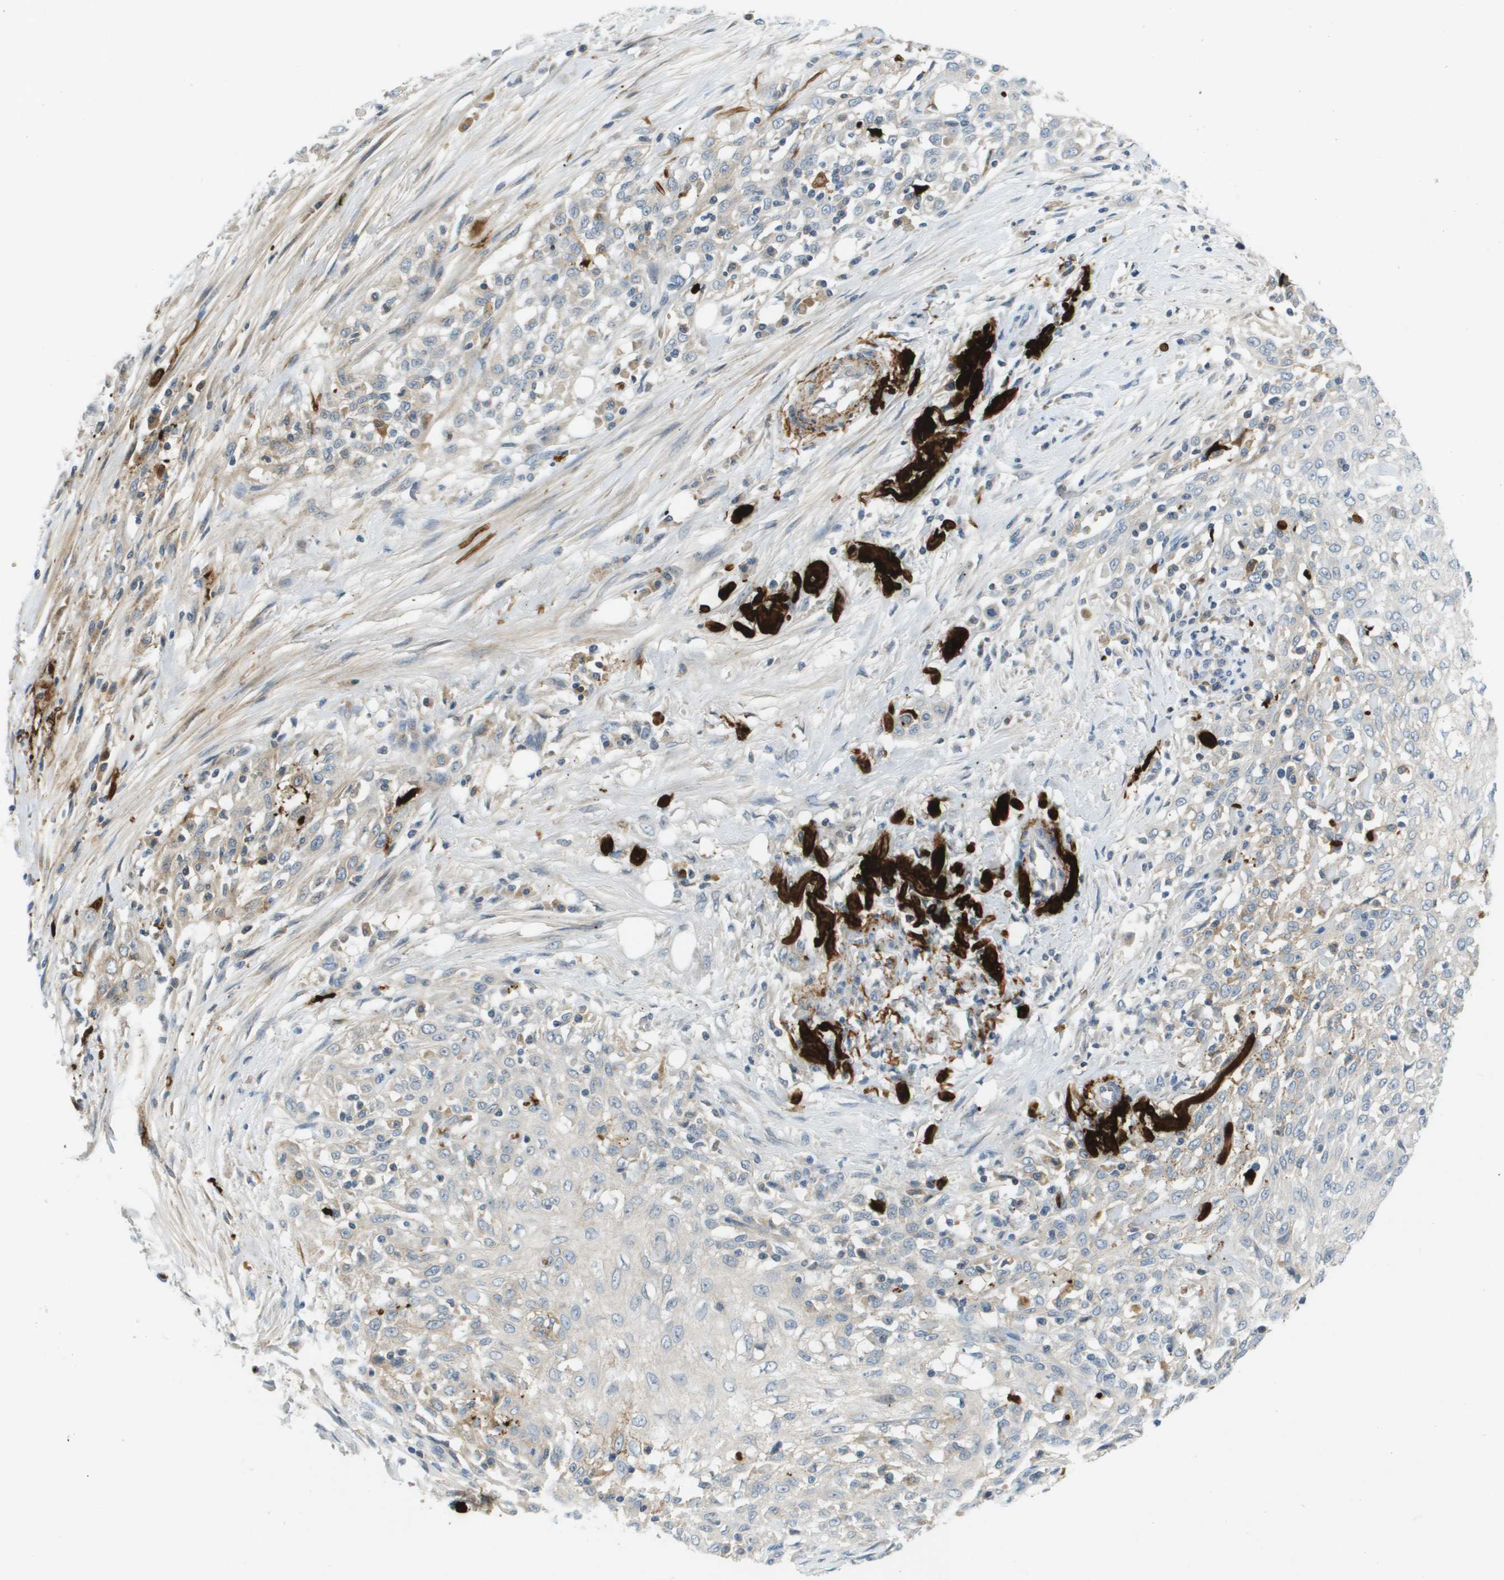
{"staining": {"intensity": "weak", "quantity": "<25%", "location": "cytoplasmic/membranous"}, "tissue": "skin cancer", "cell_type": "Tumor cells", "image_type": "cancer", "snomed": [{"axis": "morphology", "description": "Squamous cell carcinoma, NOS"}, {"axis": "morphology", "description": "Squamous cell carcinoma, metastatic, NOS"}, {"axis": "topography", "description": "Skin"}, {"axis": "topography", "description": "Lymph node"}], "caption": "This is an immunohistochemistry (IHC) micrograph of human skin cancer. There is no staining in tumor cells.", "gene": "VTN", "patient": {"sex": "male", "age": 75}}